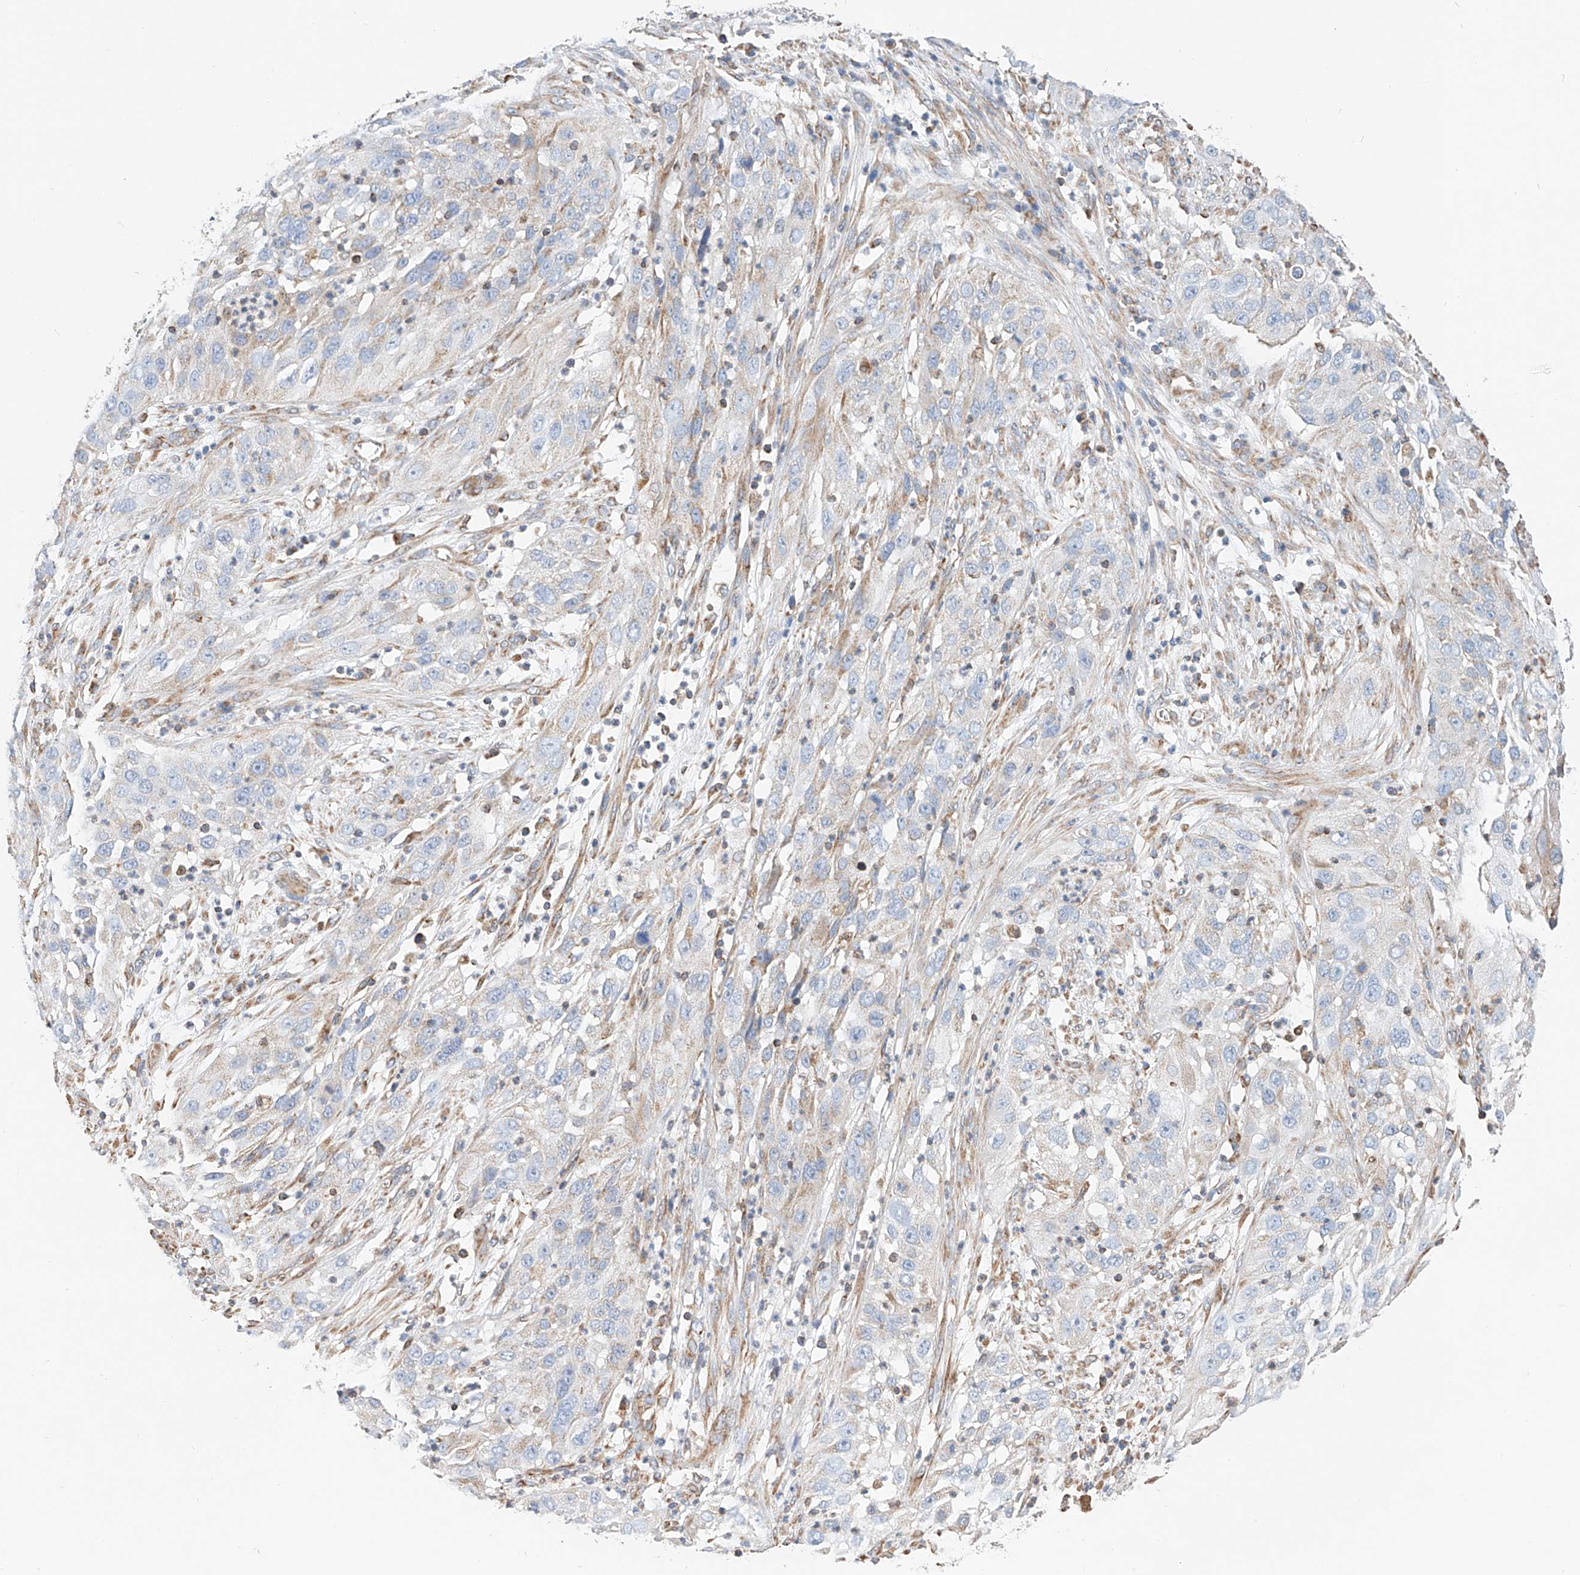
{"staining": {"intensity": "negative", "quantity": "none", "location": "none"}, "tissue": "cervical cancer", "cell_type": "Tumor cells", "image_type": "cancer", "snomed": [{"axis": "morphology", "description": "Squamous cell carcinoma, NOS"}, {"axis": "topography", "description": "Cervix"}], "caption": "Human cervical cancer (squamous cell carcinoma) stained for a protein using immunohistochemistry (IHC) reveals no positivity in tumor cells.", "gene": "NDUFV3", "patient": {"sex": "female", "age": 32}}